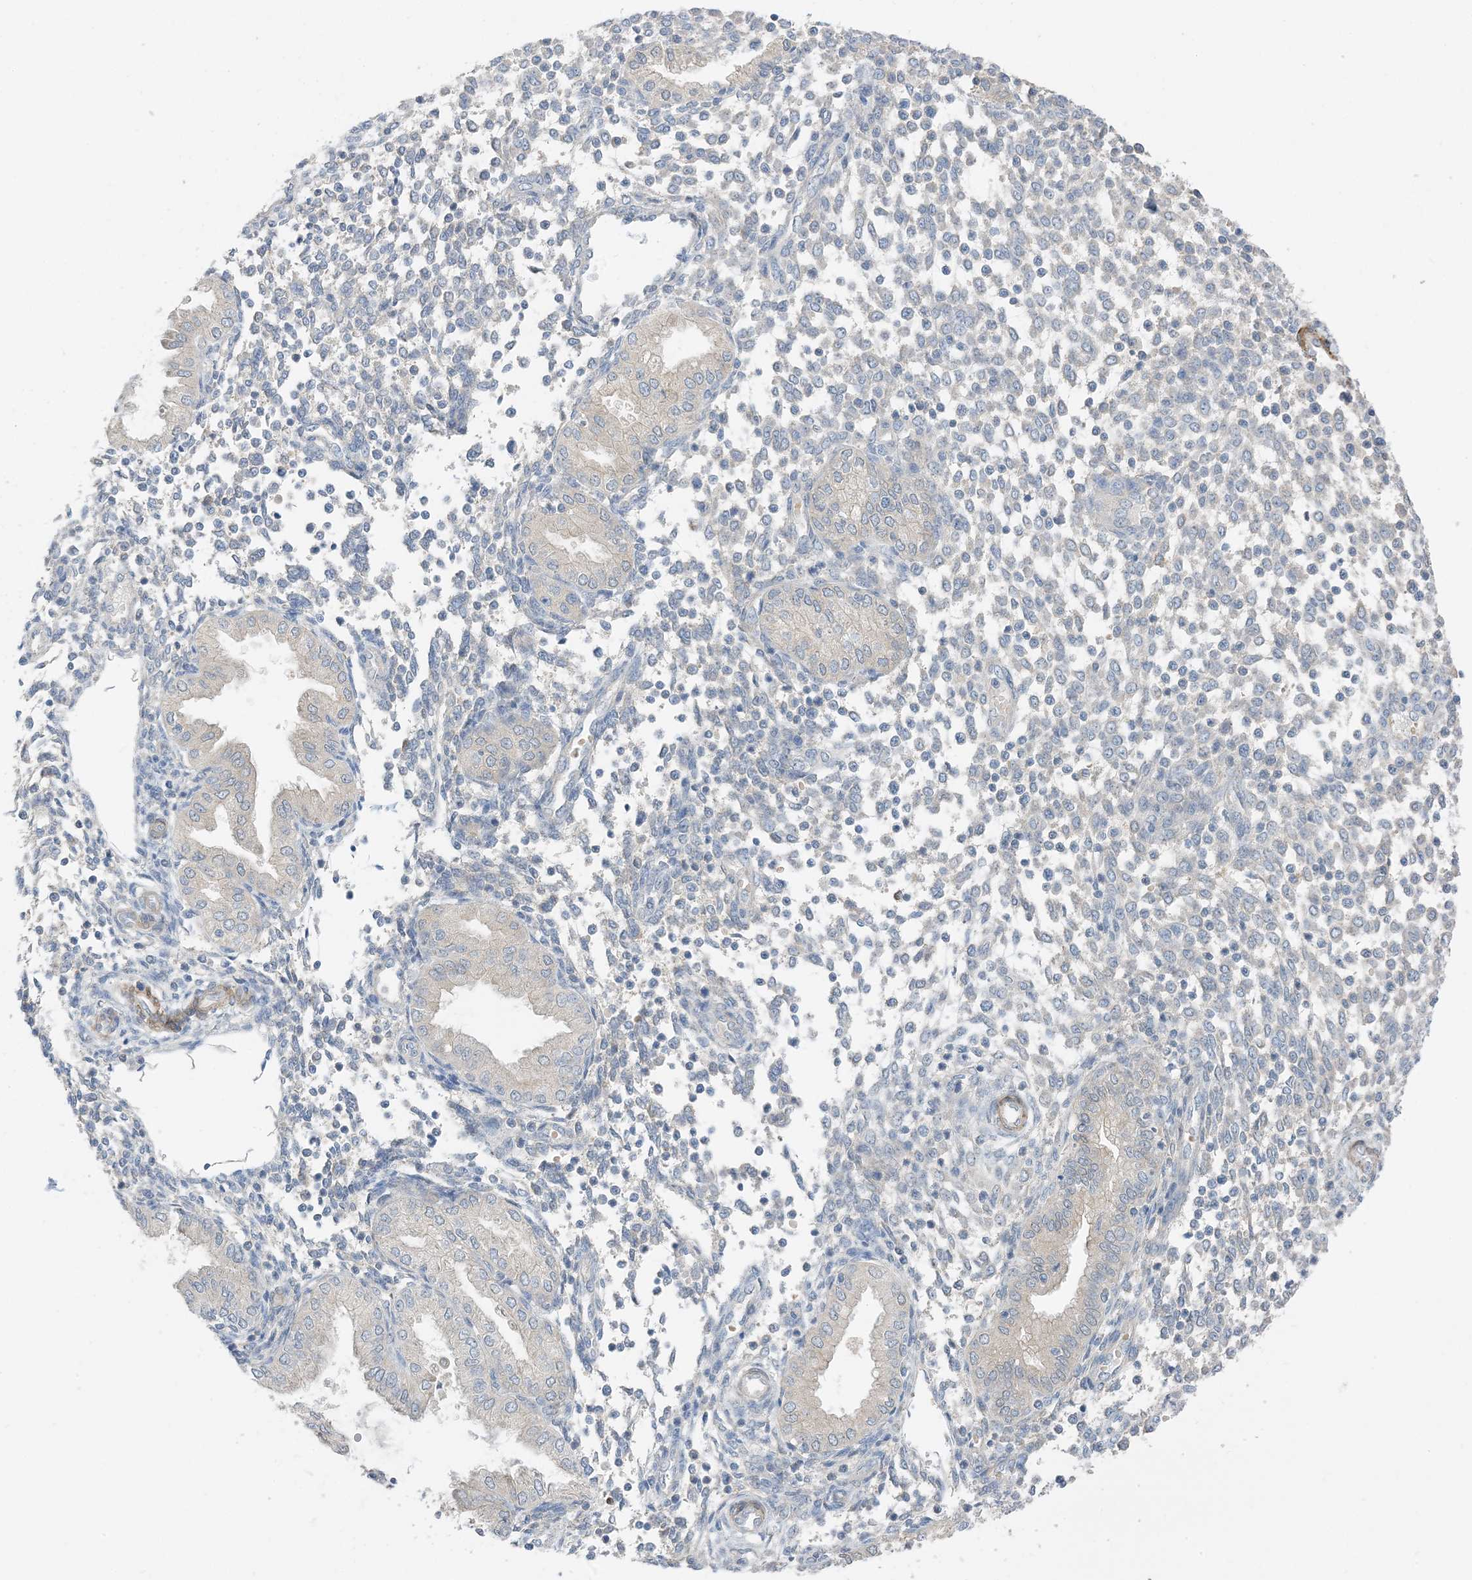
{"staining": {"intensity": "negative", "quantity": "none", "location": "none"}, "tissue": "endometrium", "cell_type": "Cells in endometrial stroma", "image_type": "normal", "snomed": [{"axis": "morphology", "description": "Normal tissue, NOS"}, {"axis": "topography", "description": "Endometrium"}], "caption": "The immunohistochemistry (IHC) photomicrograph has no significant positivity in cells in endometrial stroma of endometrium. (DAB immunohistochemistry, high magnification).", "gene": "KIFBP", "patient": {"sex": "female", "age": 53}}